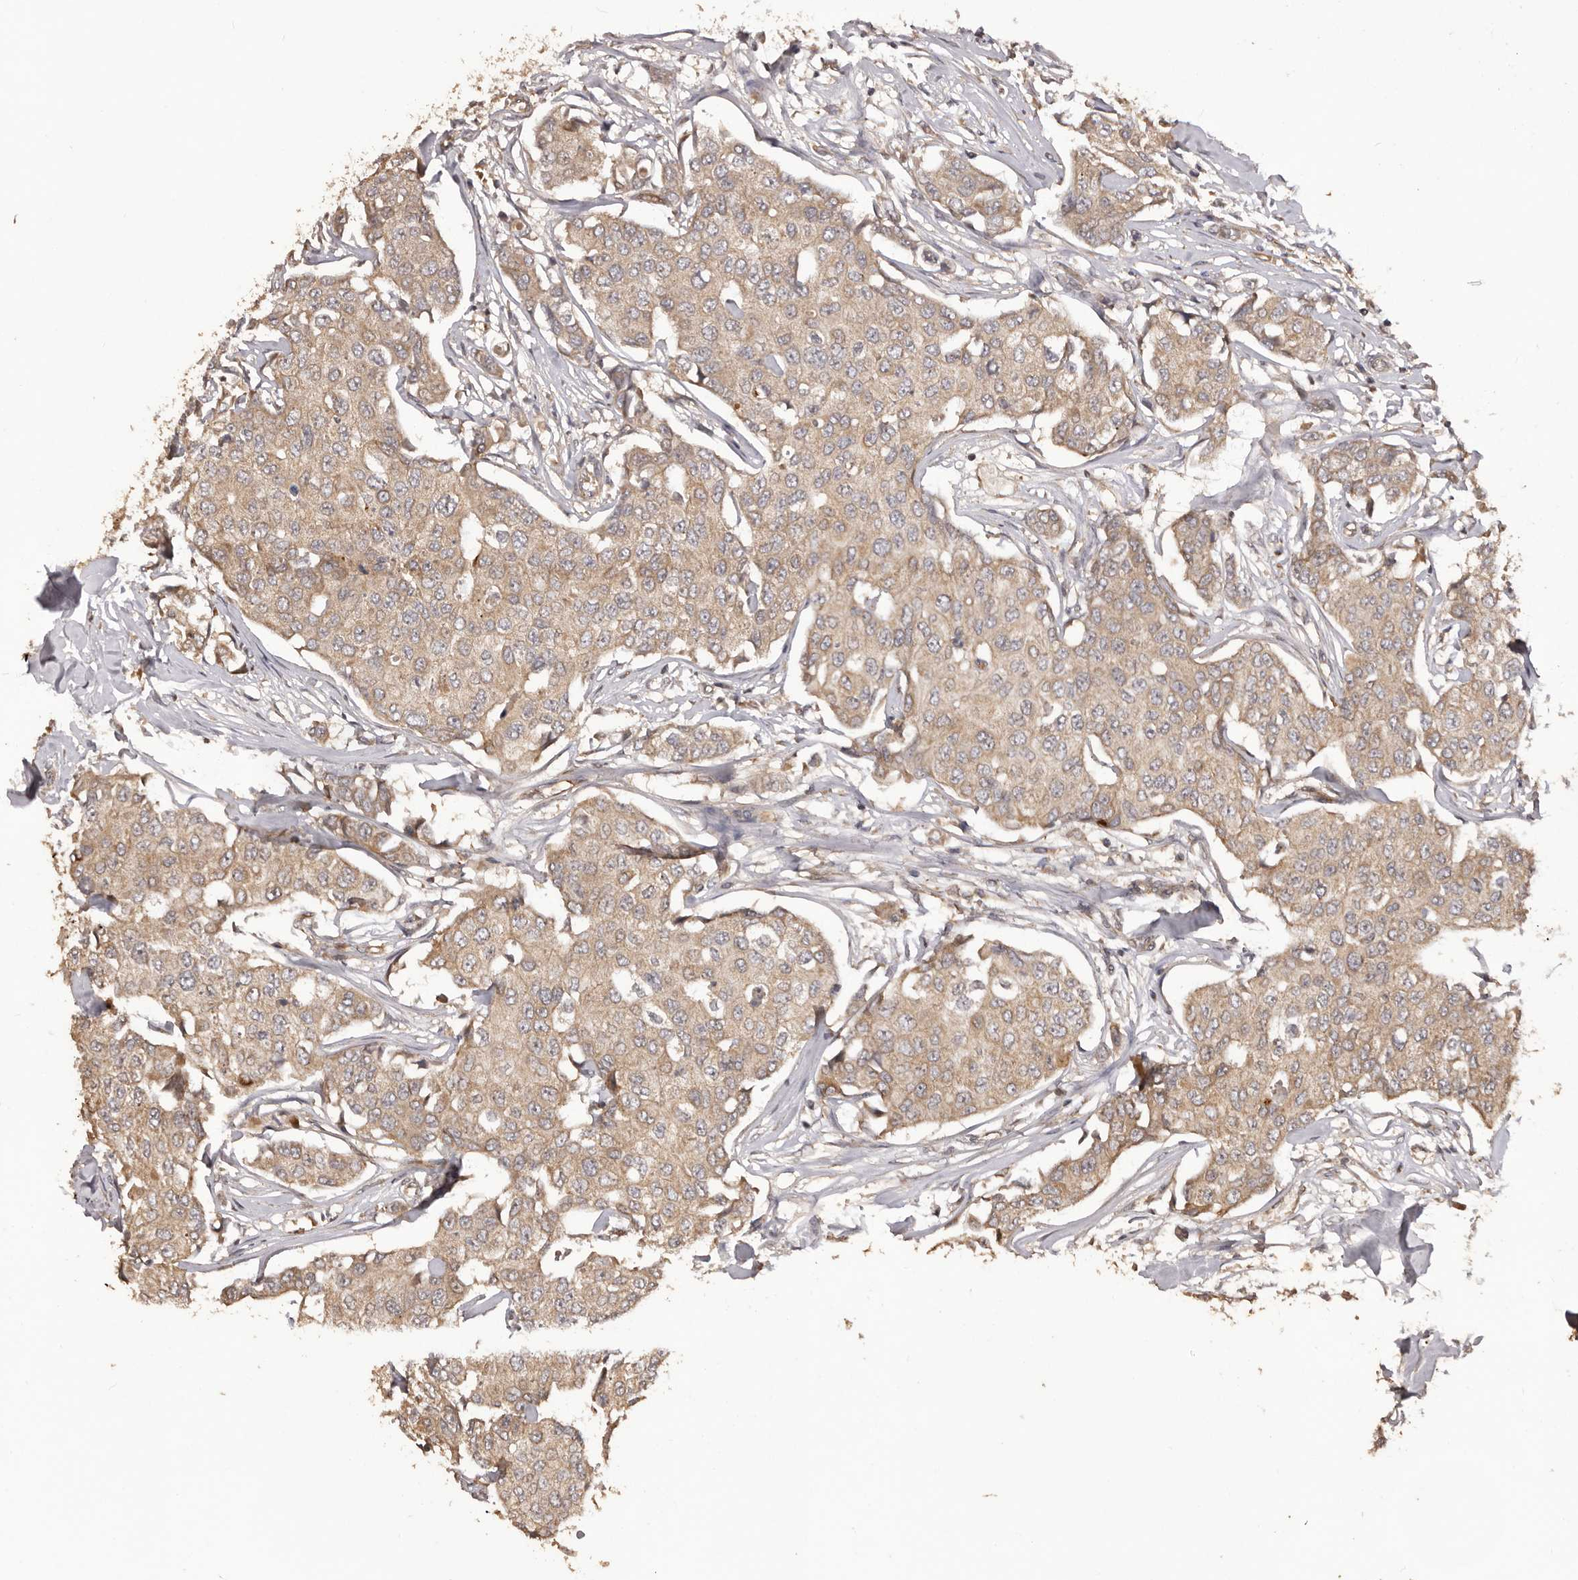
{"staining": {"intensity": "moderate", "quantity": ">75%", "location": "cytoplasmic/membranous"}, "tissue": "breast cancer", "cell_type": "Tumor cells", "image_type": "cancer", "snomed": [{"axis": "morphology", "description": "Duct carcinoma"}, {"axis": "topography", "description": "Breast"}], "caption": "This micrograph exhibits breast cancer stained with immunohistochemistry (IHC) to label a protein in brown. The cytoplasmic/membranous of tumor cells show moderate positivity for the protein. Nuclei are counter-stained blue.", "gene": "QRSL1", "patient": {"sex": "female", "age": 80}}